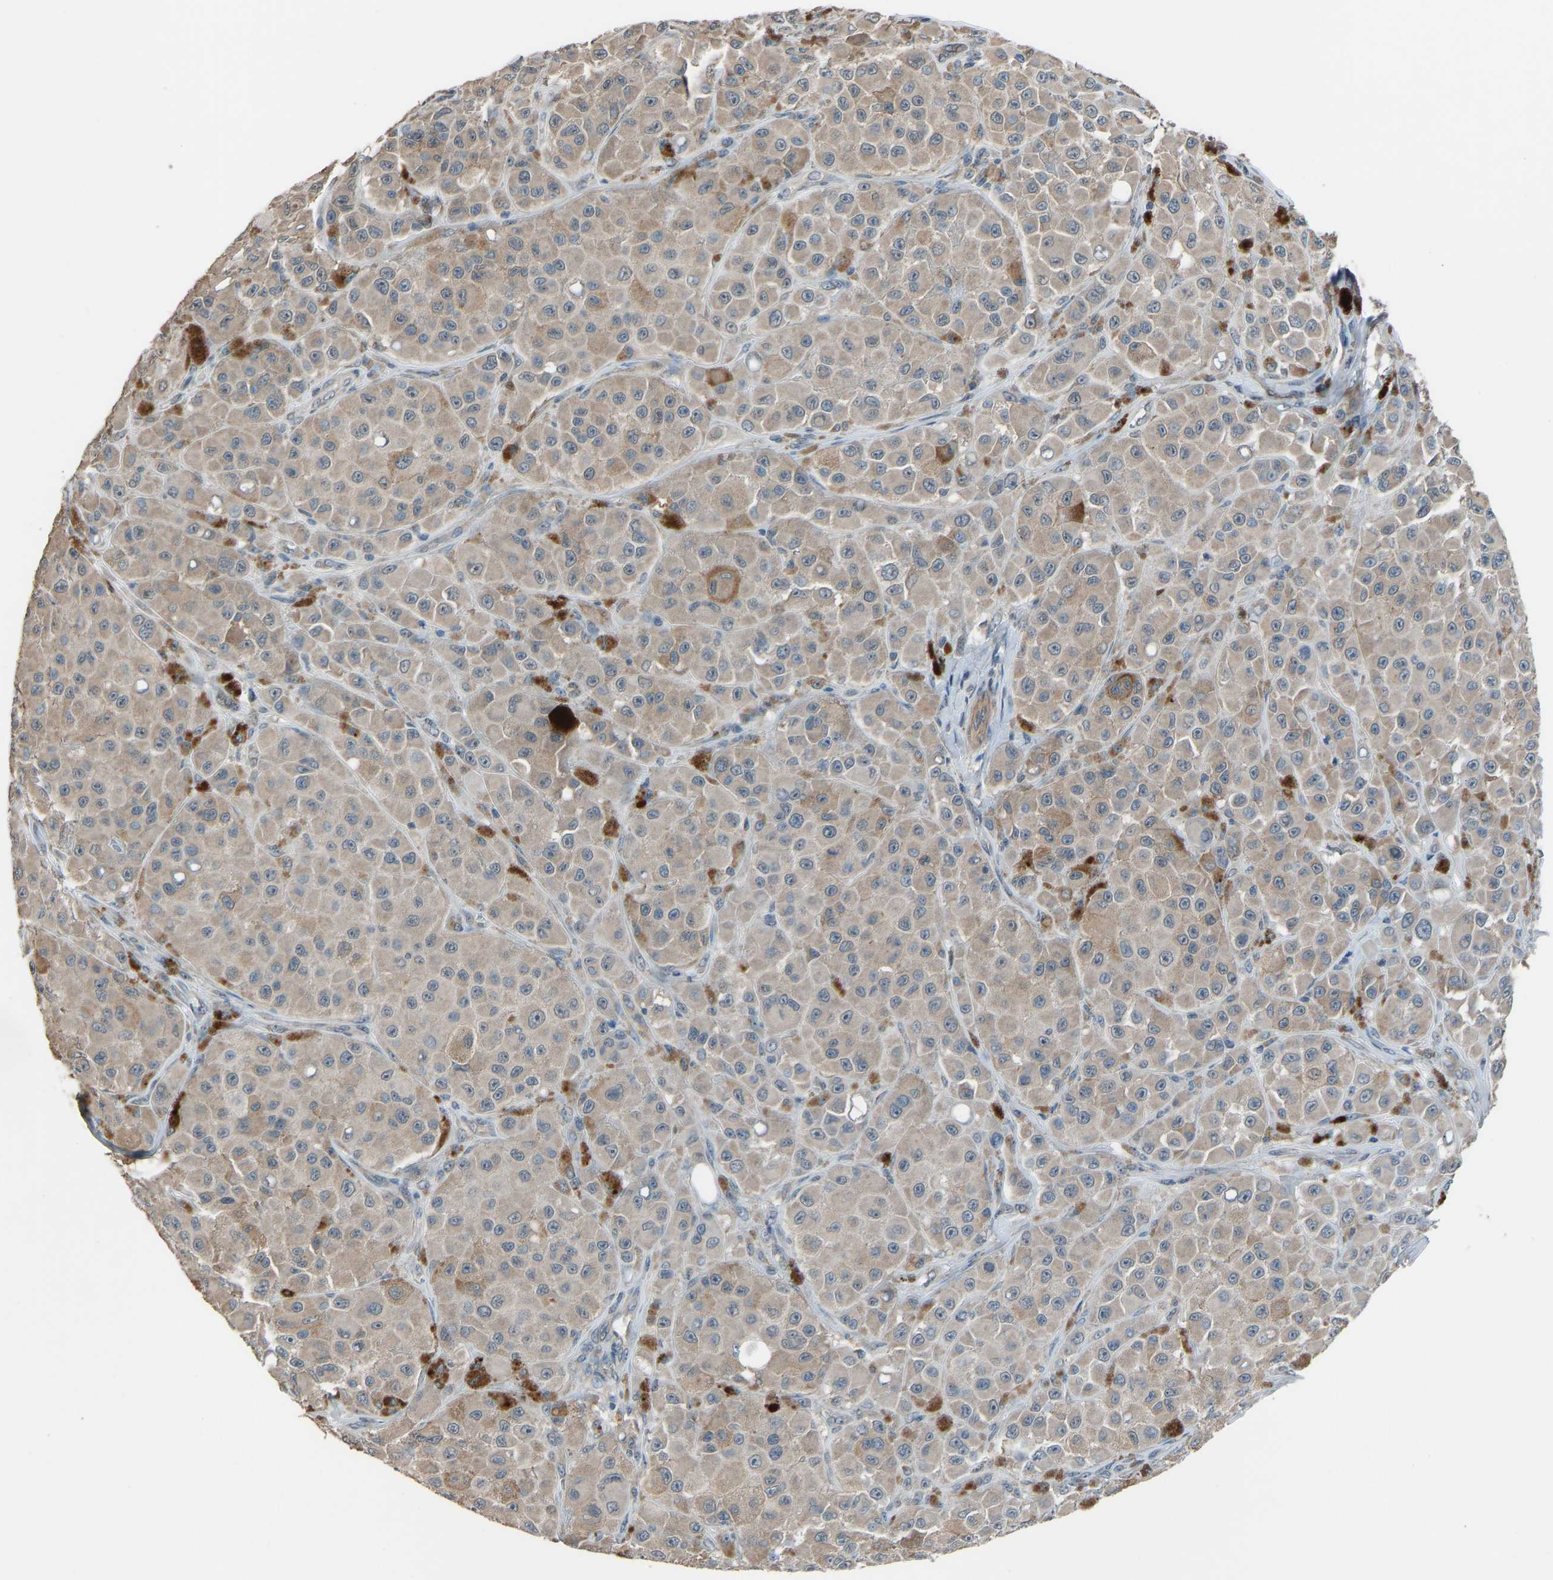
{"staining": {"intensity": "weak", "quantity": ">75%", "location": "cytoplasmic/membranous"}, "tissue": "melanoma", "cell_type": "Tumor cells", "image_type": "cancer", "snomed": [{"axis": "morphology", "description": "Malignant melanoma, NOS"}, {"axis": "topography", "description": "Skin"}], "caption": "Melanoma was stained to show a protein in brown. There is low levels of weak cytoplasmic/membranous positivity in about >75% of tumor cells.", "gene": "SLC43A1", "patient": {"sex": "male", "age": 84}}